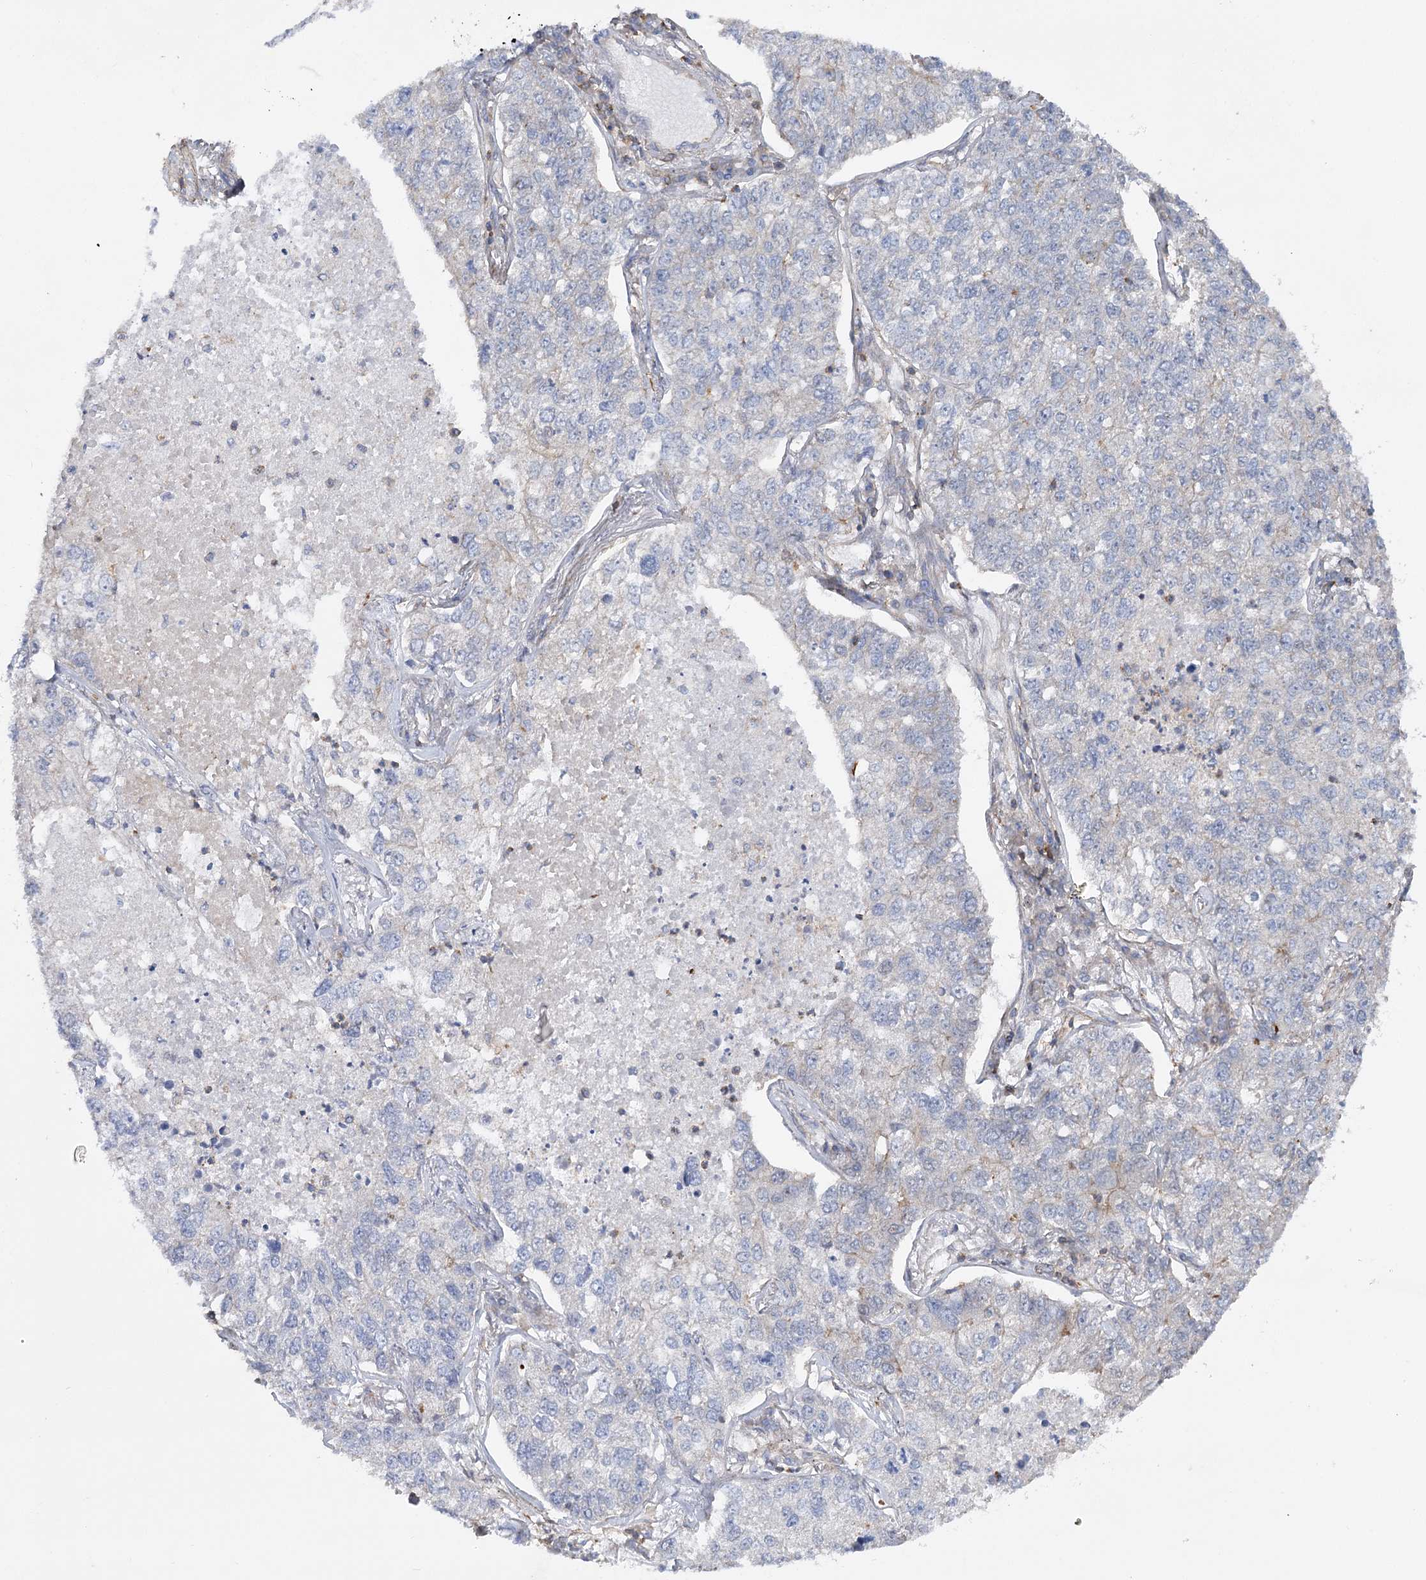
{"staining": {"intensity": "negative", "quantity": "none", "location": "none"}, "tissue": "lung cancer", "cell_type": "Tumor cells", "image_type": "cancer", "snomed": [{"axis": "morphology", "description": "Adenocarcinoma, NOS"}, {"axis": "topography", "description": "Lung"}], "caption": "Immunohistochemistry (IHC) micrograph of human lung cancer stained for a protein (brown), which reveals no positivity in tumor cells.", "gene": "LARP1B", "patient": {"sex": "male", "age": 49}}